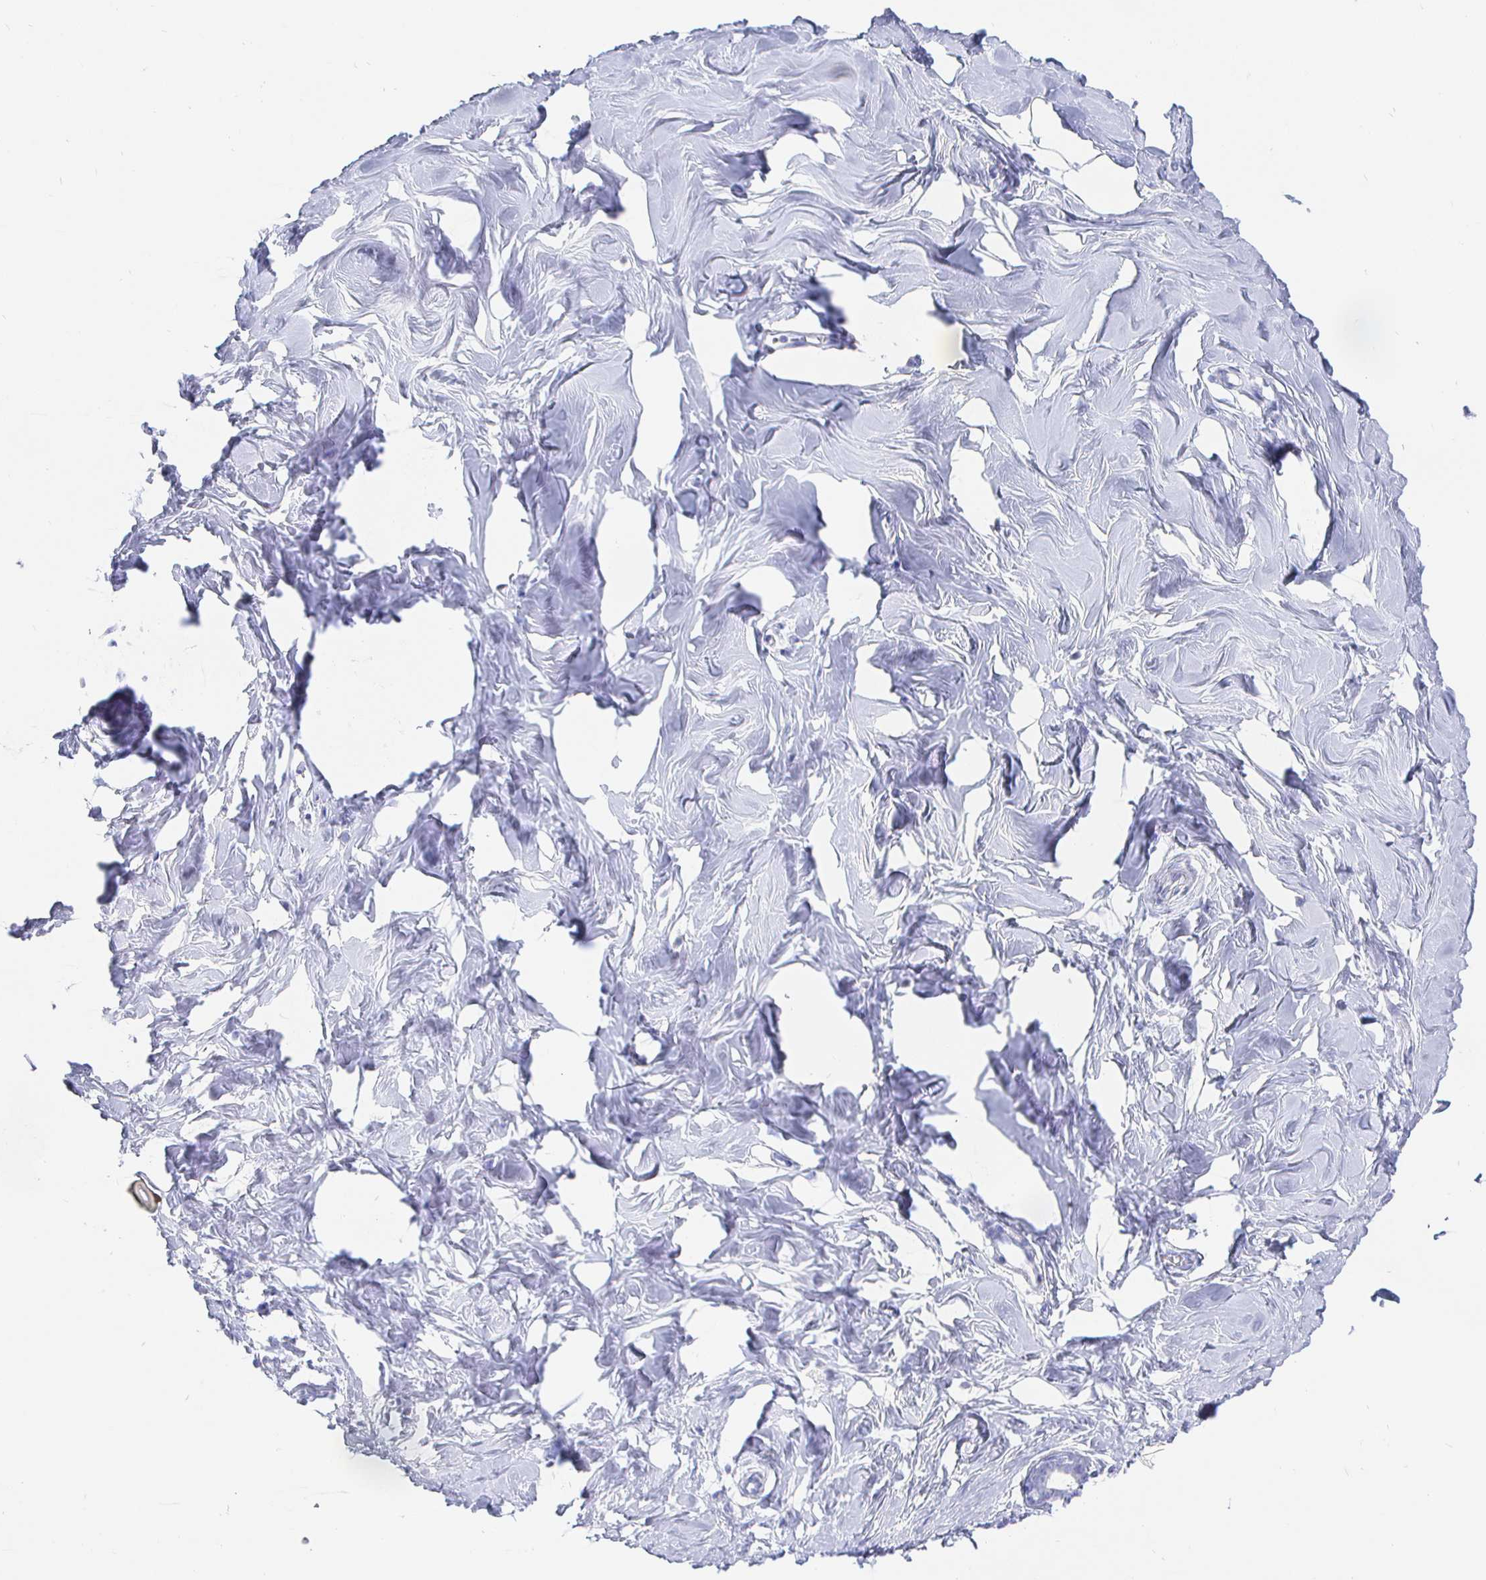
{"staining": {"intensity": "negative", "quantity": "none", "location": "none"}, "tissue": "breast", "cell_type": "Adipocytes", "image_type": "normal", "snomed": [{"axis": "morphology", "description": "Normal tissue, NOS"}, {"axis": "topography", "description": "Breast"}], "caption": "IHC image of benign breast: human breast stained with DAB reveals no significant protein positivity in adipocytes. The staining was performed using DAB to visualize the protein expression in brown, while the nuclei were stained in blue with hematoxylin (Magnification: 20x).", "gene": "CLCA1", "patient": {"sex": "female", "age": 27}}